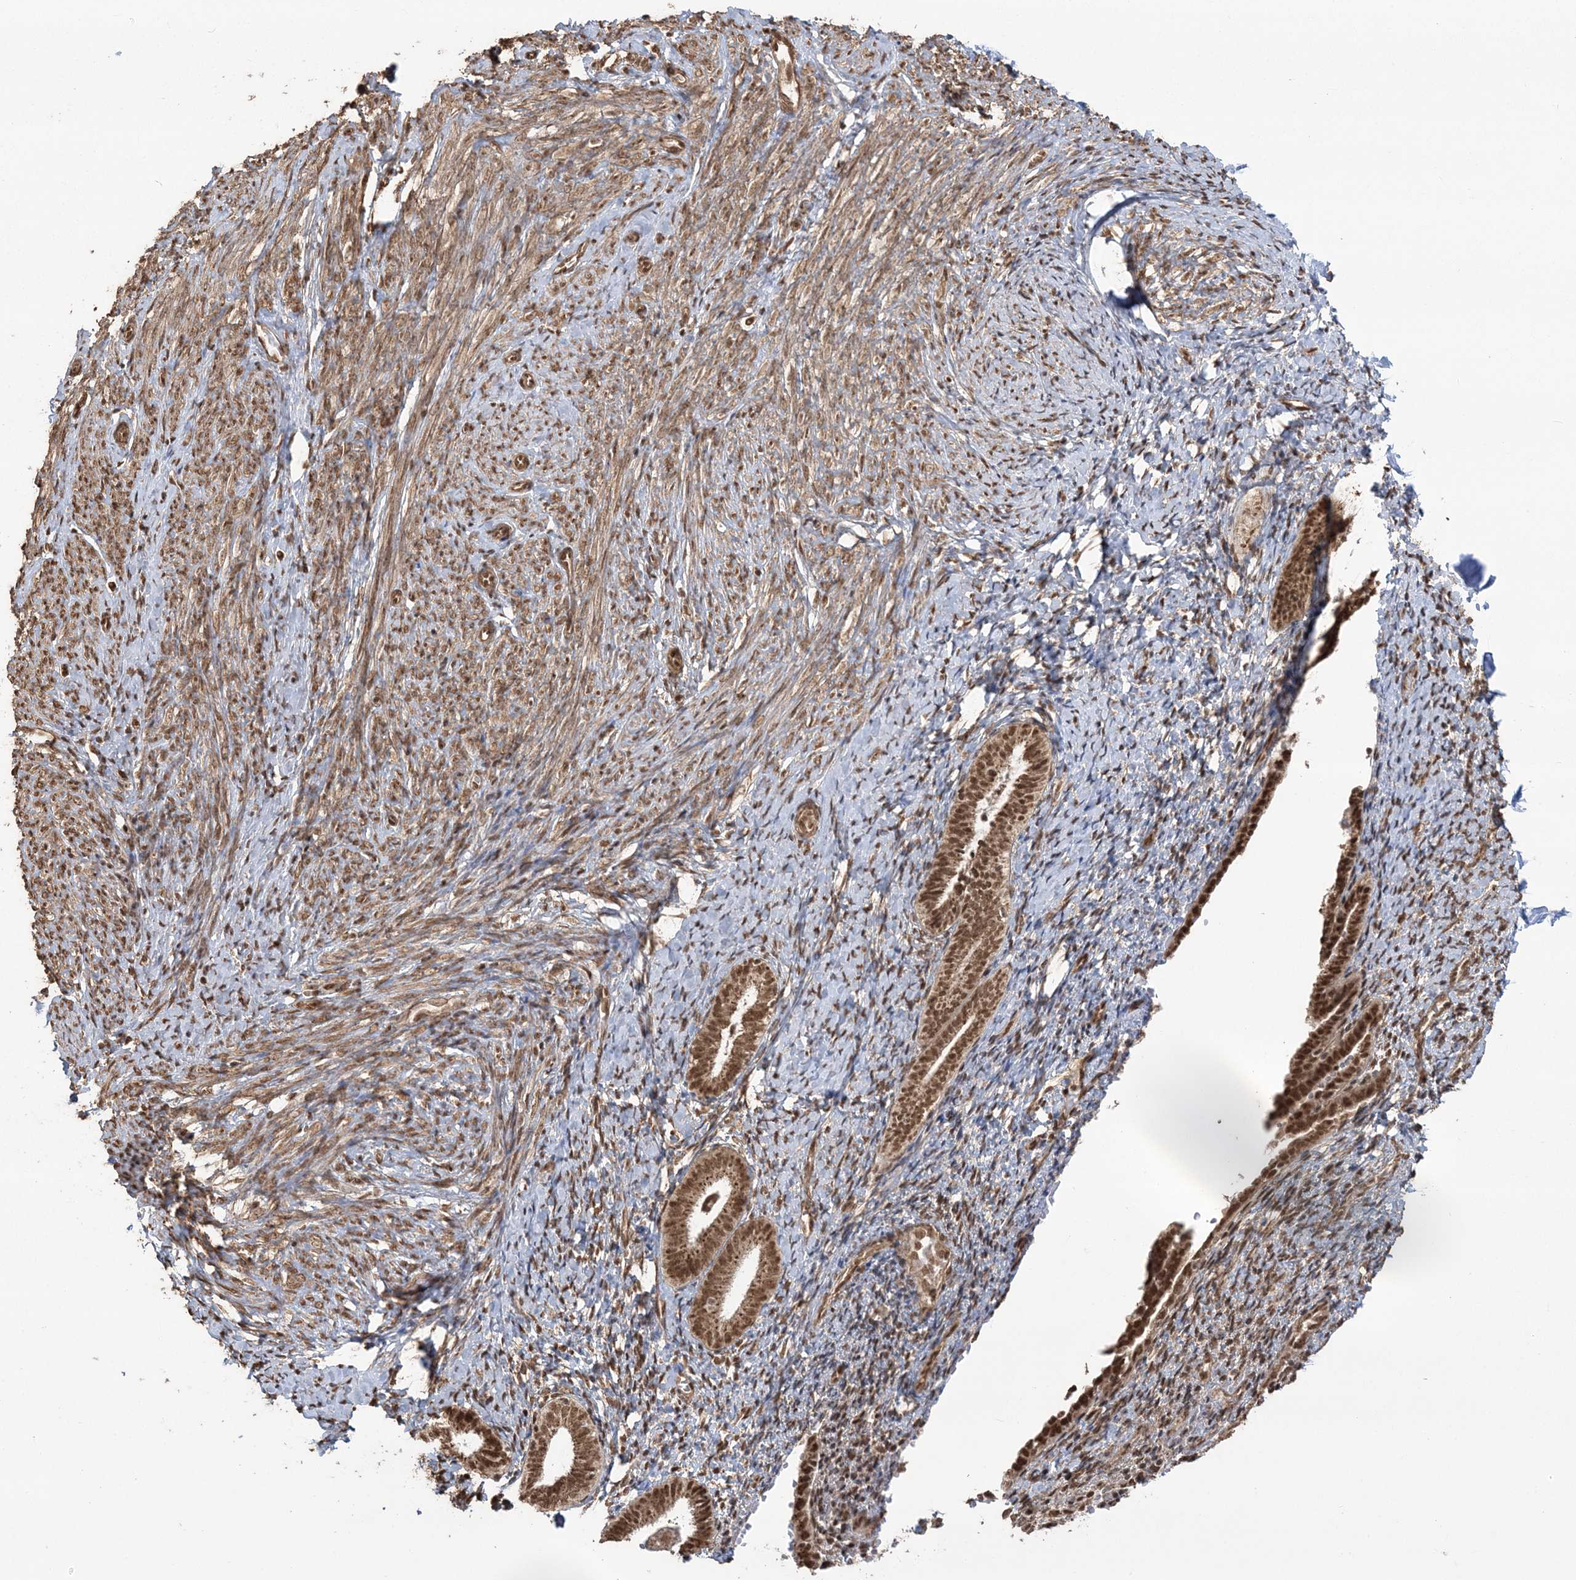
{"staining": {"intensity": "moderate", "quantity": ">75%", "location": "cytoplasmic/membranous,nuclear"}, "tissue": "endometrium", "cell_type": "Cells in endometrial stroma", "image_type": "normal", "snomed": [{"axis": "morphology", "description": "Normal tissue, NOS"}, {"axis": "topography", "description": "Endometrium"}], "caption": "Immunohistochemical staining of normal endometrium exhibits medium levels of moderate cytoplasmic/membranous,nuclear staining in about >75% of cells in endometrial stroma. (IHC, brightfield microscopy, high magnification).", "gene": "ZNF839", "patient": {"sex": "female", "age": 72}}